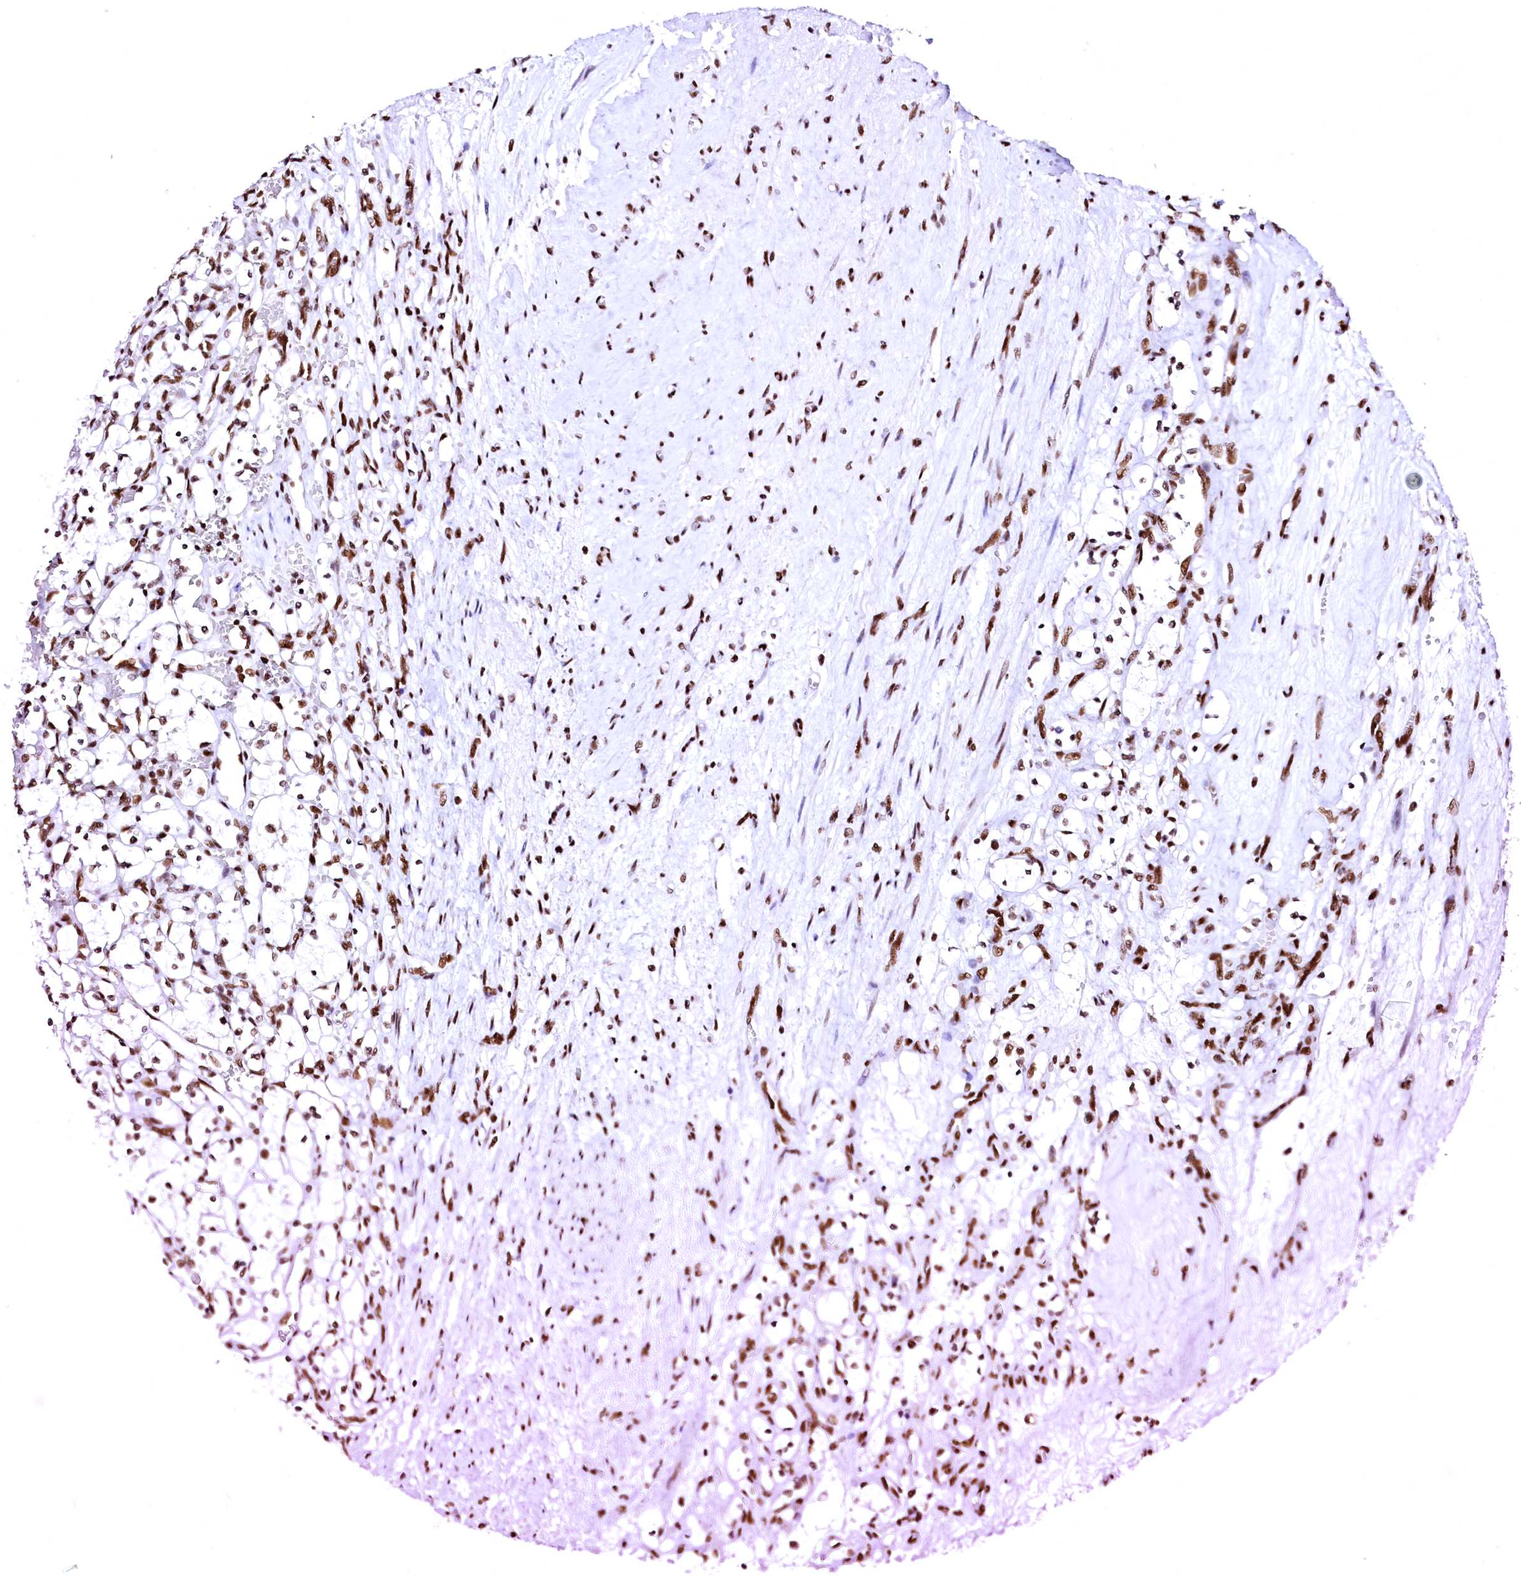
{"staining": {"intensity": "strong", "quantity": ">75%", "location": "nuclear"}, "tissue": "renal cancer", "cell_type": "Tumor cells", "image_type": "cancer", "snomed": [{"axis": "morphology", "description": "Adenocarcinoma, NOS"}, {"axis": "topography", "description": "Kidney"}], "caption": "Adenocarcinoma (renal) stained with a brown dye exhibits strong nuclear positive staining in approximately >75% of tumor cells.", "gene": "CPSF6", "patient": {"sex": "female", "age": 69}}